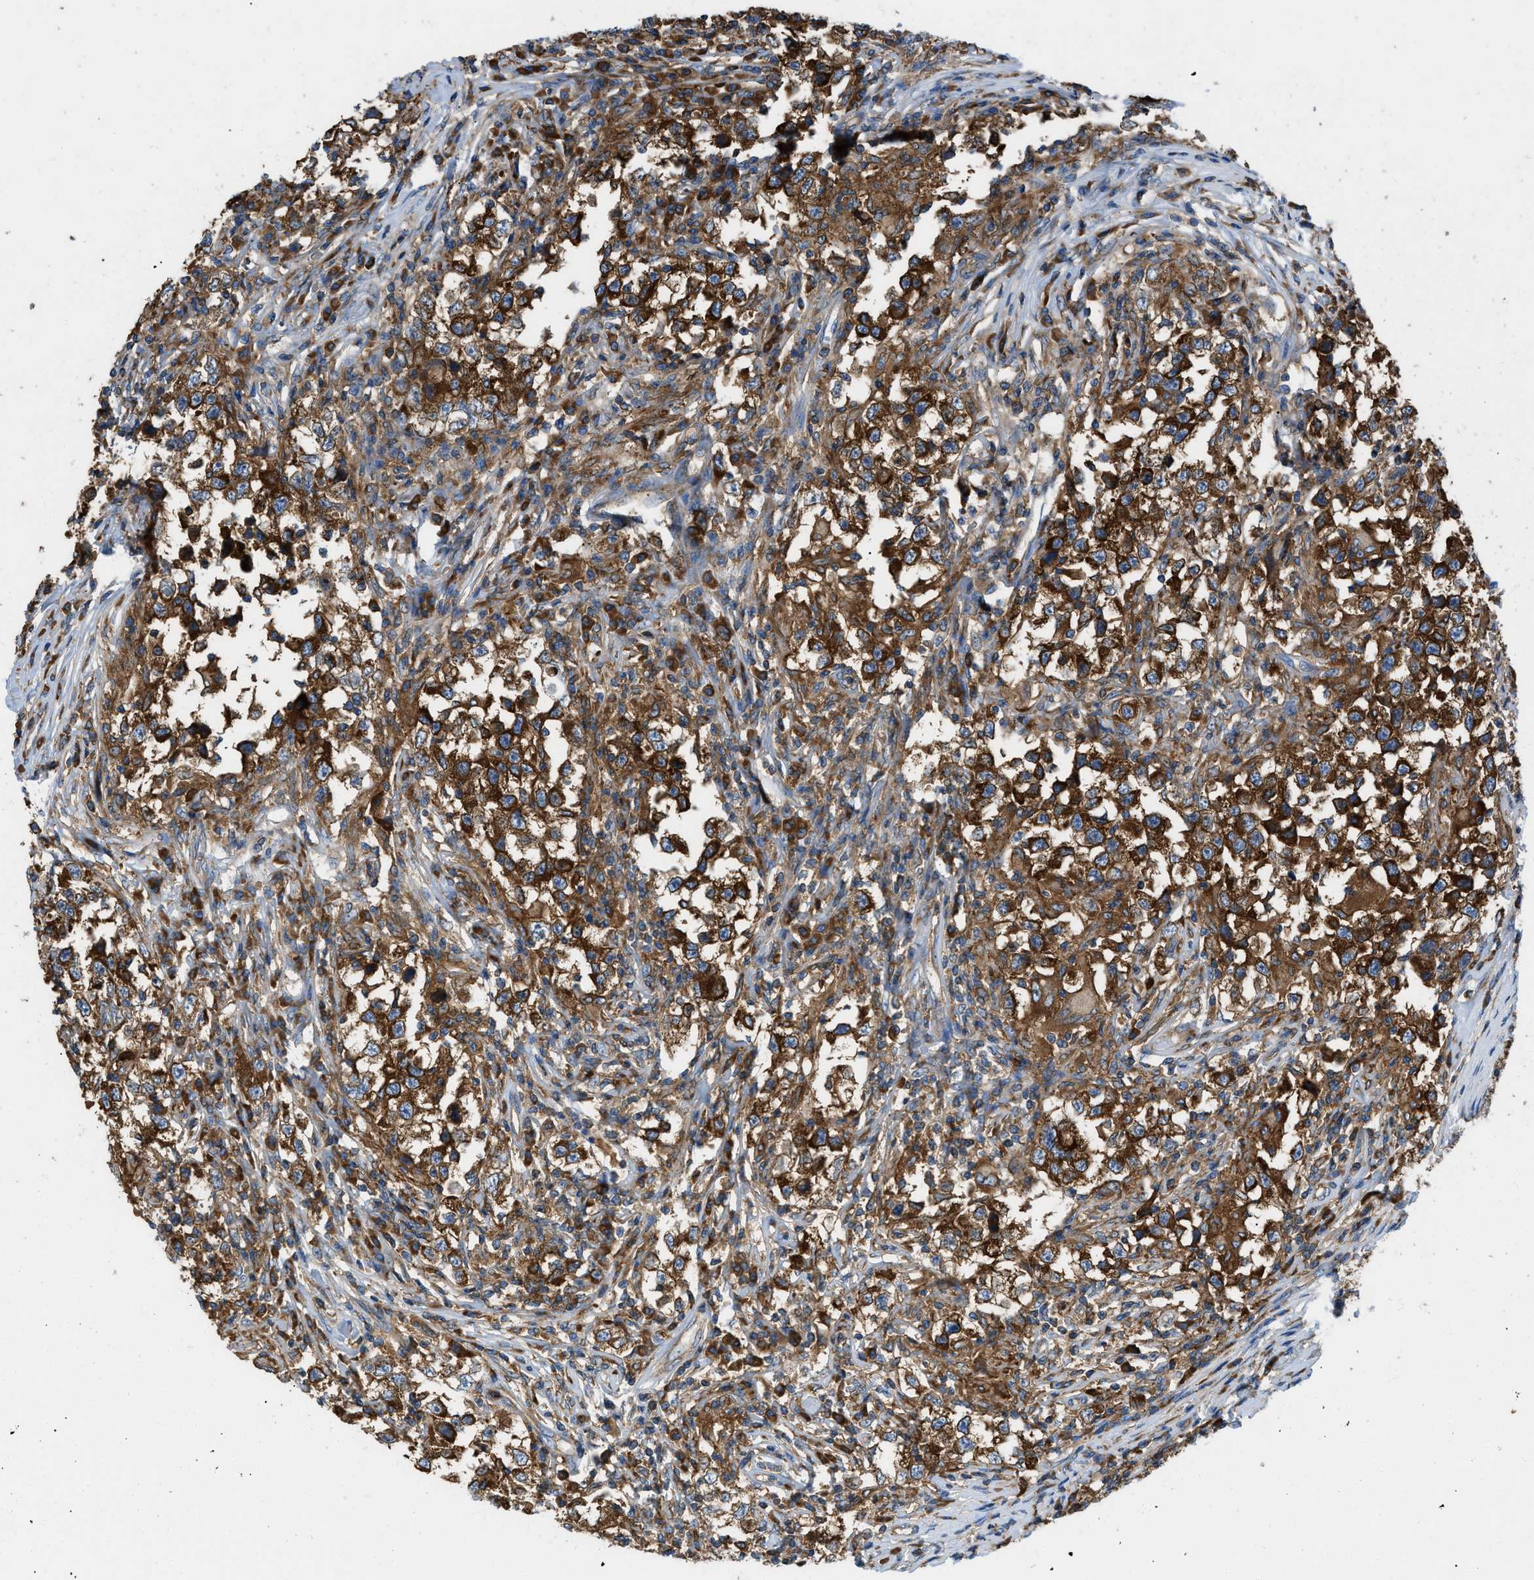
{"staining": {"intensity": "strong", "quantity": ">75%", "location": "cytoplasmic/membranous"}, "tissue": "testis cancer", "cell_type": "Tumor cells", "image_type": "cancer", "snomed": [{"axis": "morphology", "description": "Carcinoma, Embryonal, NOS"}, {"axis": "topography", "description": "Testis"}], "caption": "DAB immunohistochemical staining of human embryonal carcinoma (testis) demonstrates strong cytoplasmic/membranous protein expression in approximately >75% of tumor cells.", "gene": "GPAT4", "patient": {"sex": "male", "age": 21}}